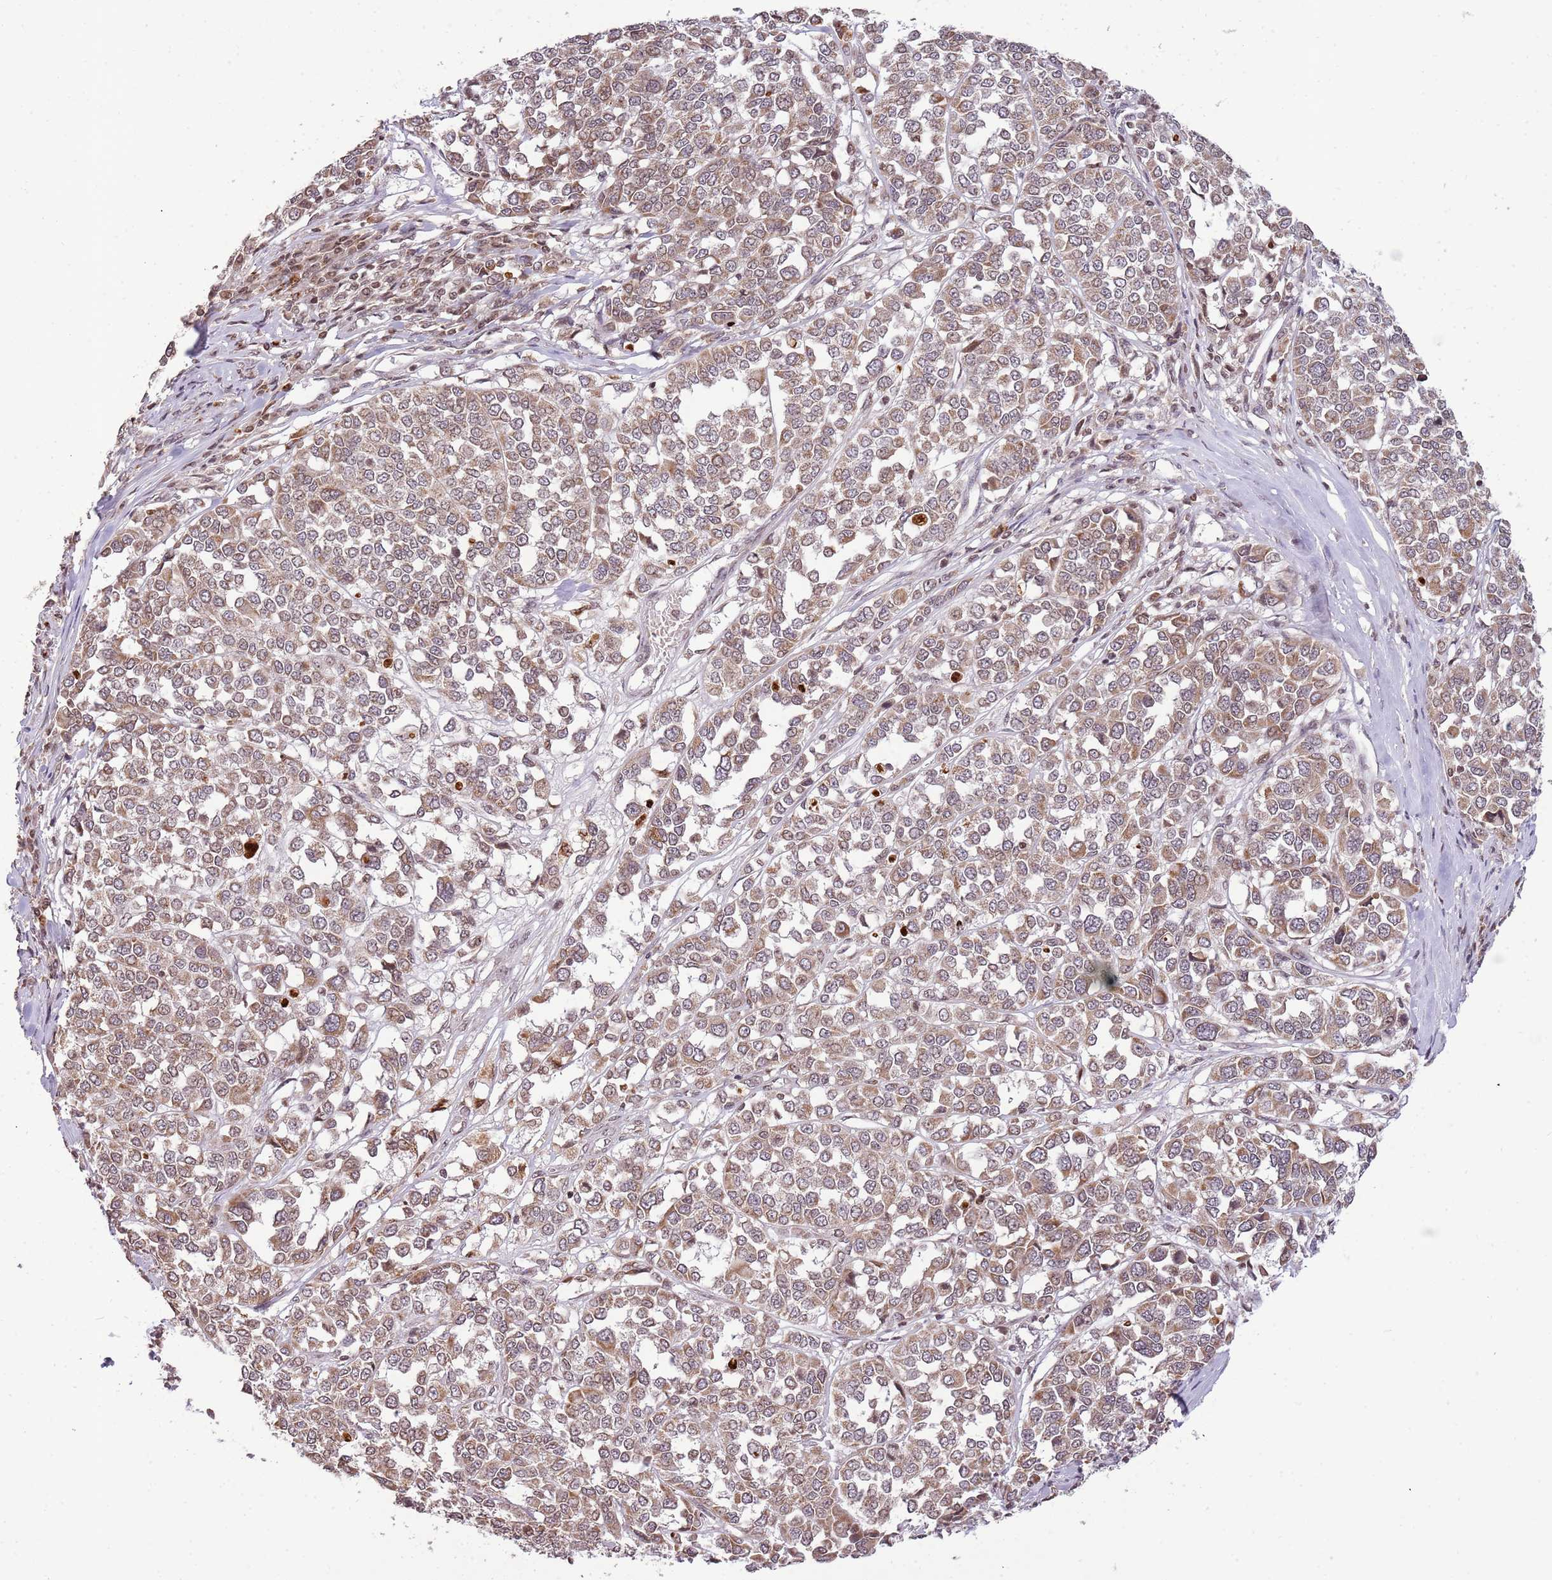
{"staining": {"intensity": "moderate", "quantity": ">75%", "location": "cytoplasmic/membranous,nuclear"}, "tissue": "melanoma", "cell_type": "Tumor cells", "image_type": "cancer", "snomed": [{"axis": "morphology", "description": "Malignant melanoma, Metastatic site"}, {"axis": "topography", "description": "Lymph node"}], "caption": "A photomicrograph showing moderate cytoplasmic/membranous and nuclear positivity in about >75% of tumor cells in malignant melanoma (metastatic site), as visualized by brown immunohistochemical staining.", "gene": "SAMSN1", "patient": {"sex": "male", "age": 44}}